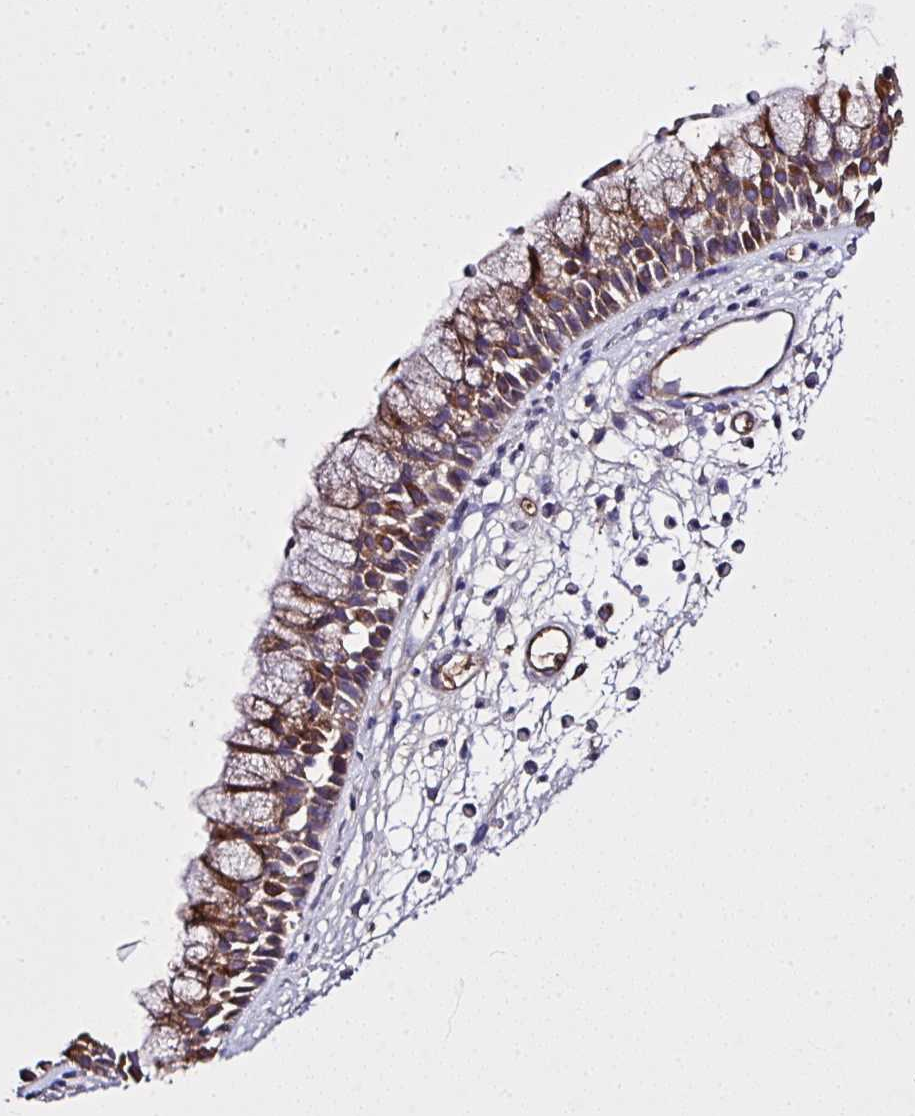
{"staining": {"intensity": "moderate", "quantity": ">75%", "location": "cytoplasmic/membranous"}, "tissue": "nasopharynx", "cell_type": "Respiratory epithelial cells", "image_type": "normal", "snomed": [{"axis": "morphology", "description": "Normal tissue, NOS"}, {"axis": "topography", "description": "Nasopharynx"}], "caption": "Immunohistochemical staining of benign human nasopharynx exhibits >75% levels of moderate cytoplasmic/membranous protein expression in about >75% of respiratory epithelial cells.", "gene": "ZNF813", "patient": {"sex": "male", "age": 56}}